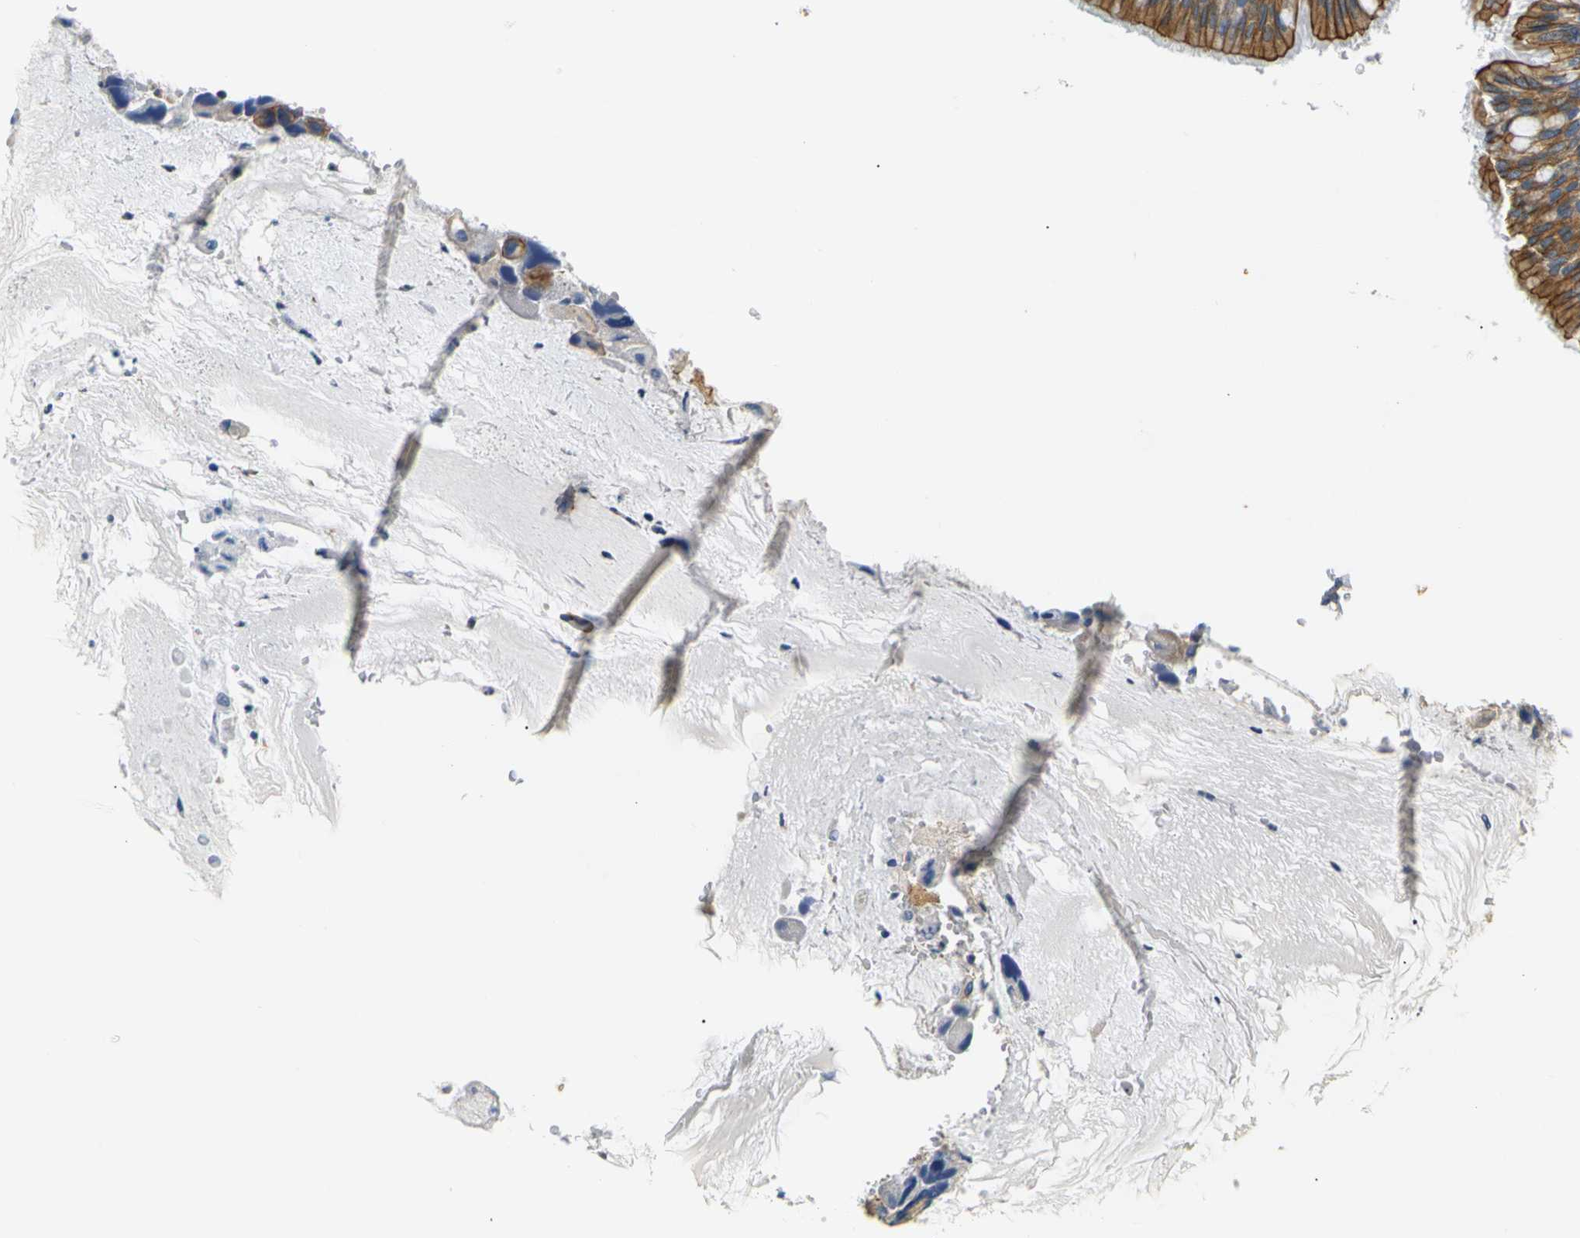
{"staining": {"intensity": "moderate", "quantity": ">75%", "location": "cytoplasmic/membranous"}, "tissue": "bronchus", "cell_type": "Respiratory epithelial cells", "image_type": "normal", "snomed": [{"axis": "morphology", "description": "Normal tissue, NOS"}, {"axis": "morphology", "description": "Adenocarcinoma, NOS"}, {"axis": "morphology", "description": "Adenocarcinoma, metastatic, NOS"}, {"axis": "topography", "description": "Lymph node"}, {"axis": "topography", "description": "Bronchus"}, {"axis": "topography", "description": "Lung"}], "caption": "Brown immunohistochemical staining in unremarkable bronchus displays moderate cytoplasmic/membranous positivity in about >75% of respiratory epithelial cells.", "gene": "SPTBN1", "patient": {"sex": "female", "age": 54}}